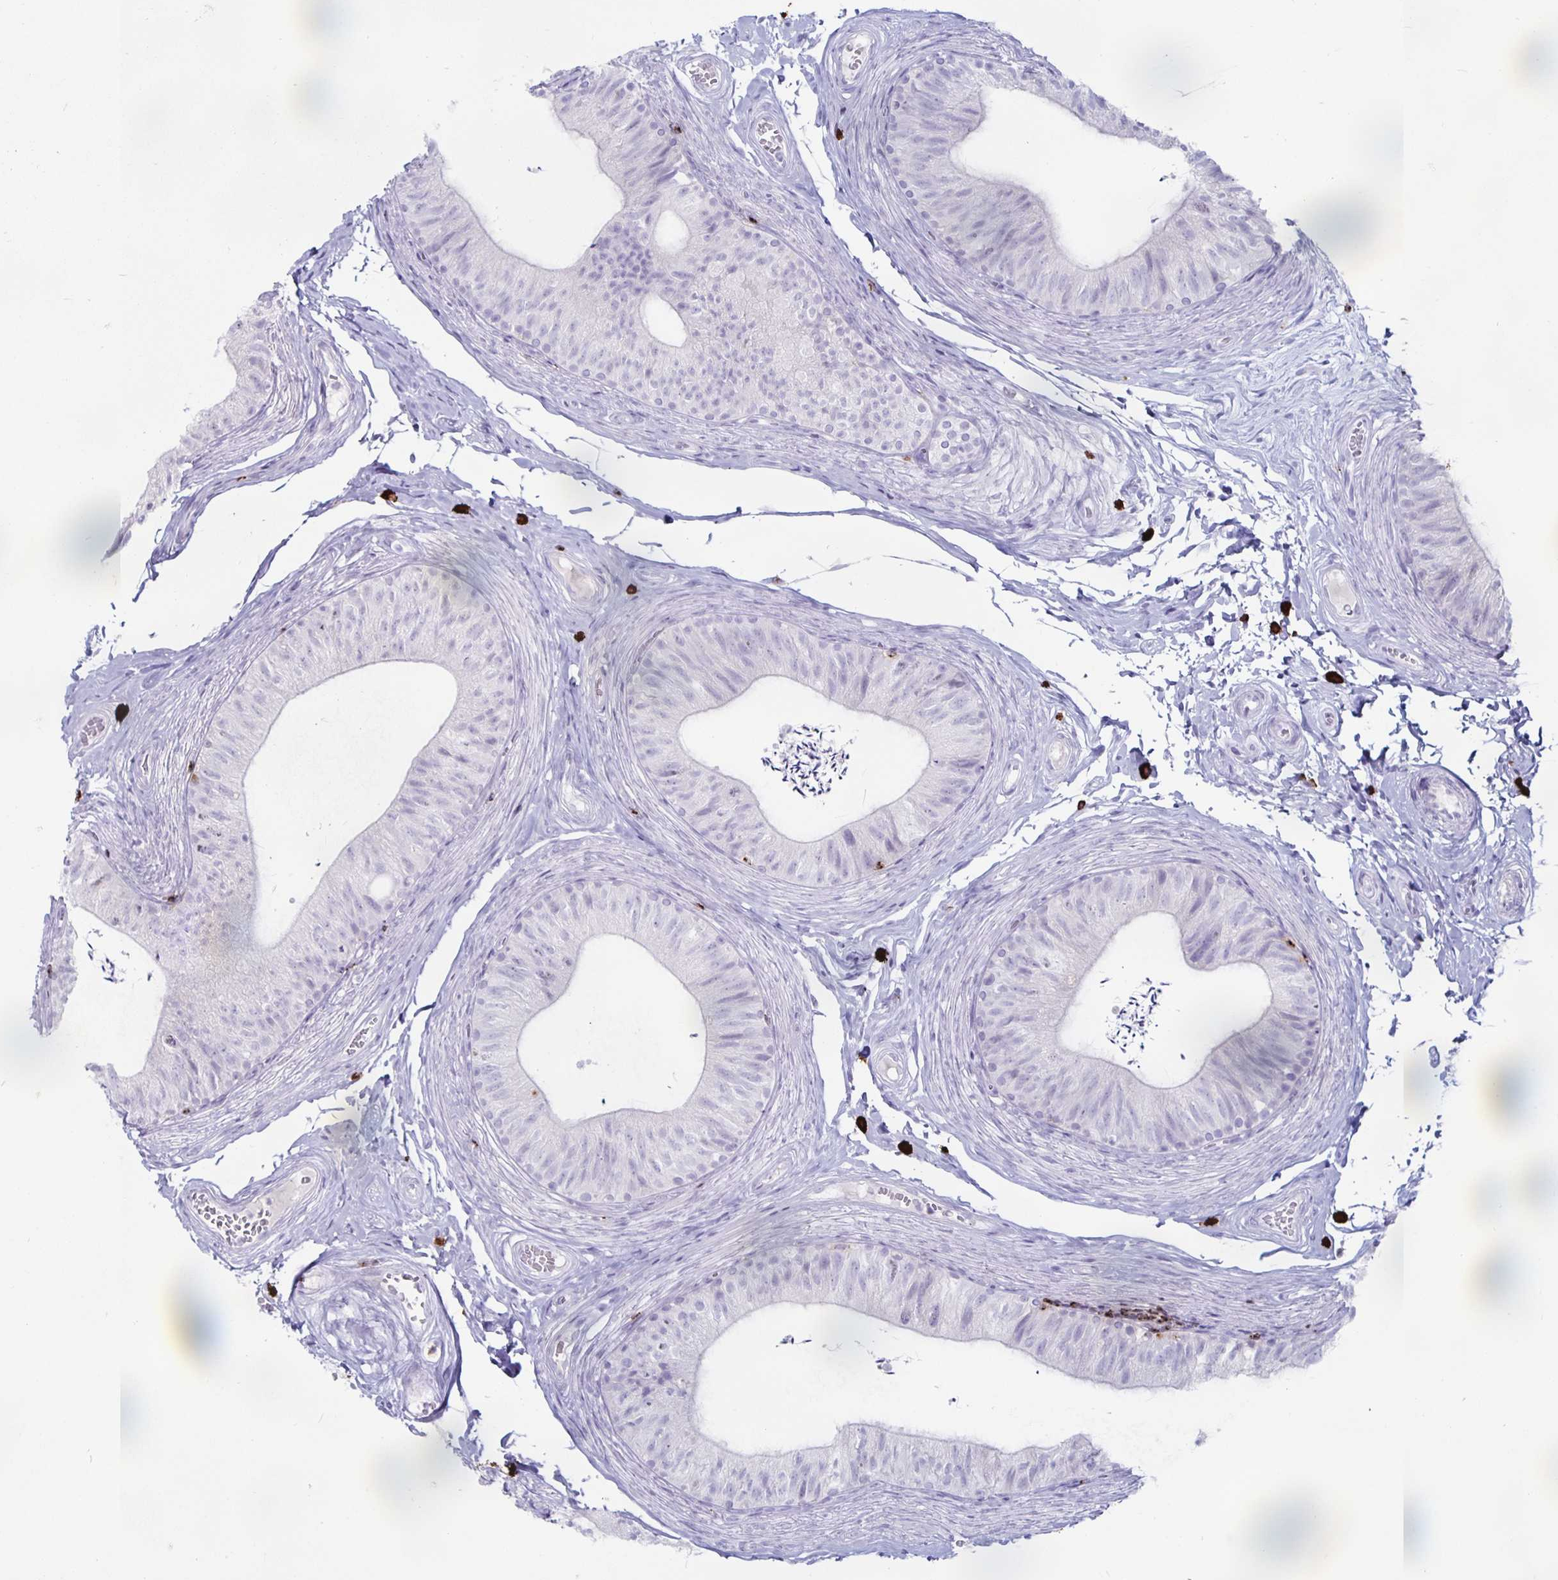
{"staining": {"intensity": "negative", "quantity": "none", "location": "none"}, "tissue": "epididymis", "cell_type": "Glandular cells", "image_type": "normal", "snomed": [{"axis": "morphology", "description": "Normal tissue, NOS"}, {"axis": "topography", "description": "Epididymis, spermatic cord, NOS"}, {"axis": "topography", "description": "Epididymis"}, {"axis": "topography", "description": "Peripheral nerve tissue"}], "caption": "Glandular cells are negative for protein expression in normal human epididymis. Brightfield microscopy of immunohistochemistry stained with DAB (brown) and hematoxylin (blue), captured at high magnification.", "gene": "GZMK", "patient": {"sex": "male", "age": 29}}